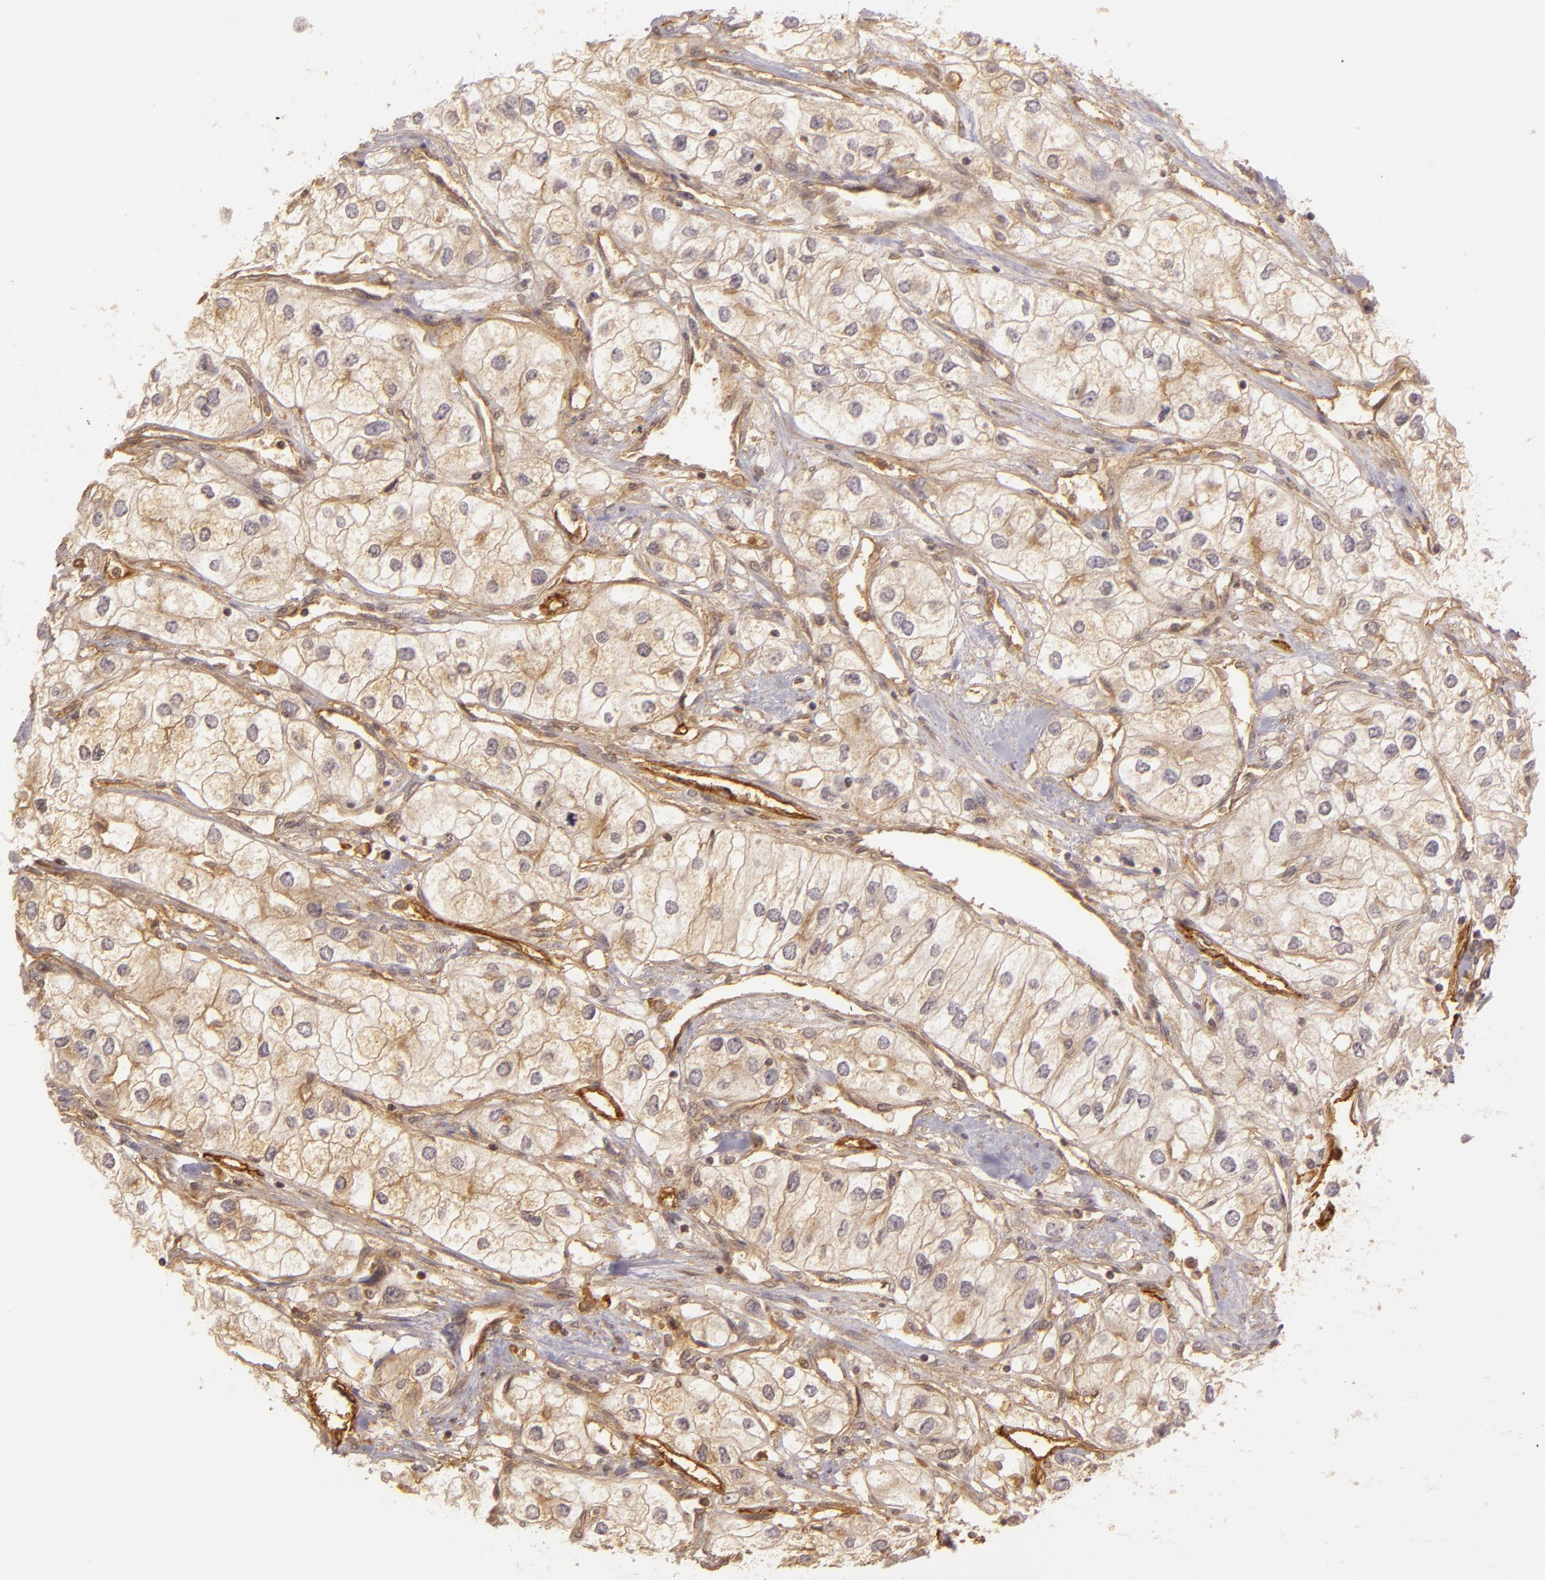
{"staining": {"intensity": "weak", "quantity": ">75%", "location": "cytoplasmic/membranous"}, "tissue": "renal cancer", "cell_type": "Tumor cells", "image_type": "cancer", "snomed": [{"axis": "morphology", "description": "Adenocarcinoma, NOS"}, {"axis": "topography", "description": "Kidney"}], "caption": "A photomicrograph of renal adenocarcinoma stained for a protein displays weak cytoplasmic/membranous brown staining in tumor cells.", "gene": "CD59", "patient": {"sex": "male", "age": 57}}